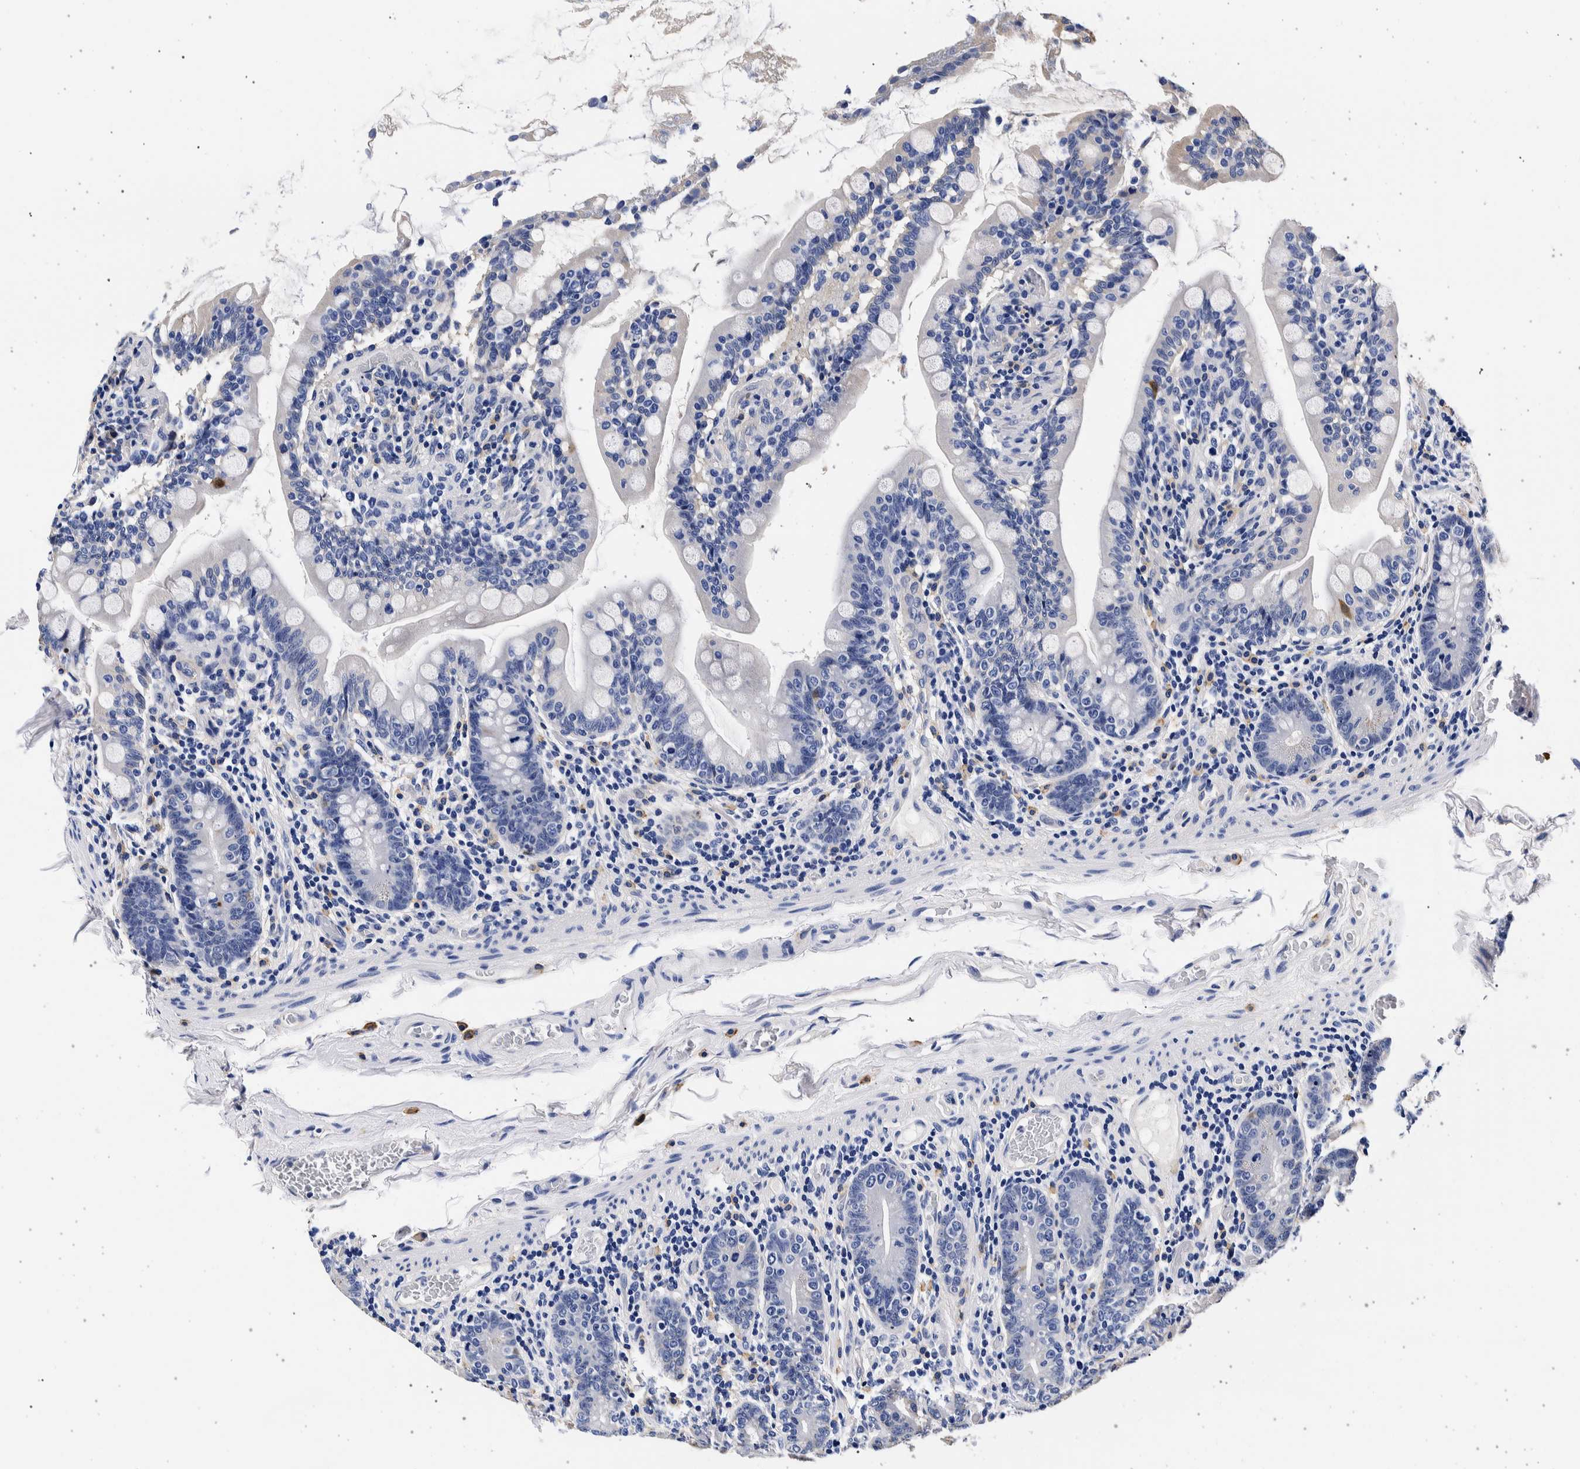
{"staining": {"intensity": "negative", "quantity": "none", "location": "none"}, "tissue": "small intestine", "cell_type": "Glandular cells", "image_type": "normal", "snomed": [{"axis": "morphology", "description": "Normal tissue, NOS"}, {"axis": "topography", "description": "Small intestine"}], "caption": "IHC histopathology image of benign small intestine: small intestine stained with DAB (3,3'-diaminobenzidine) shows no significant protein staining in glandular cells. Nuclei are stained in blue.", "gene": "NIBAN2", "patient": {"sex": "female", "age": 56}}